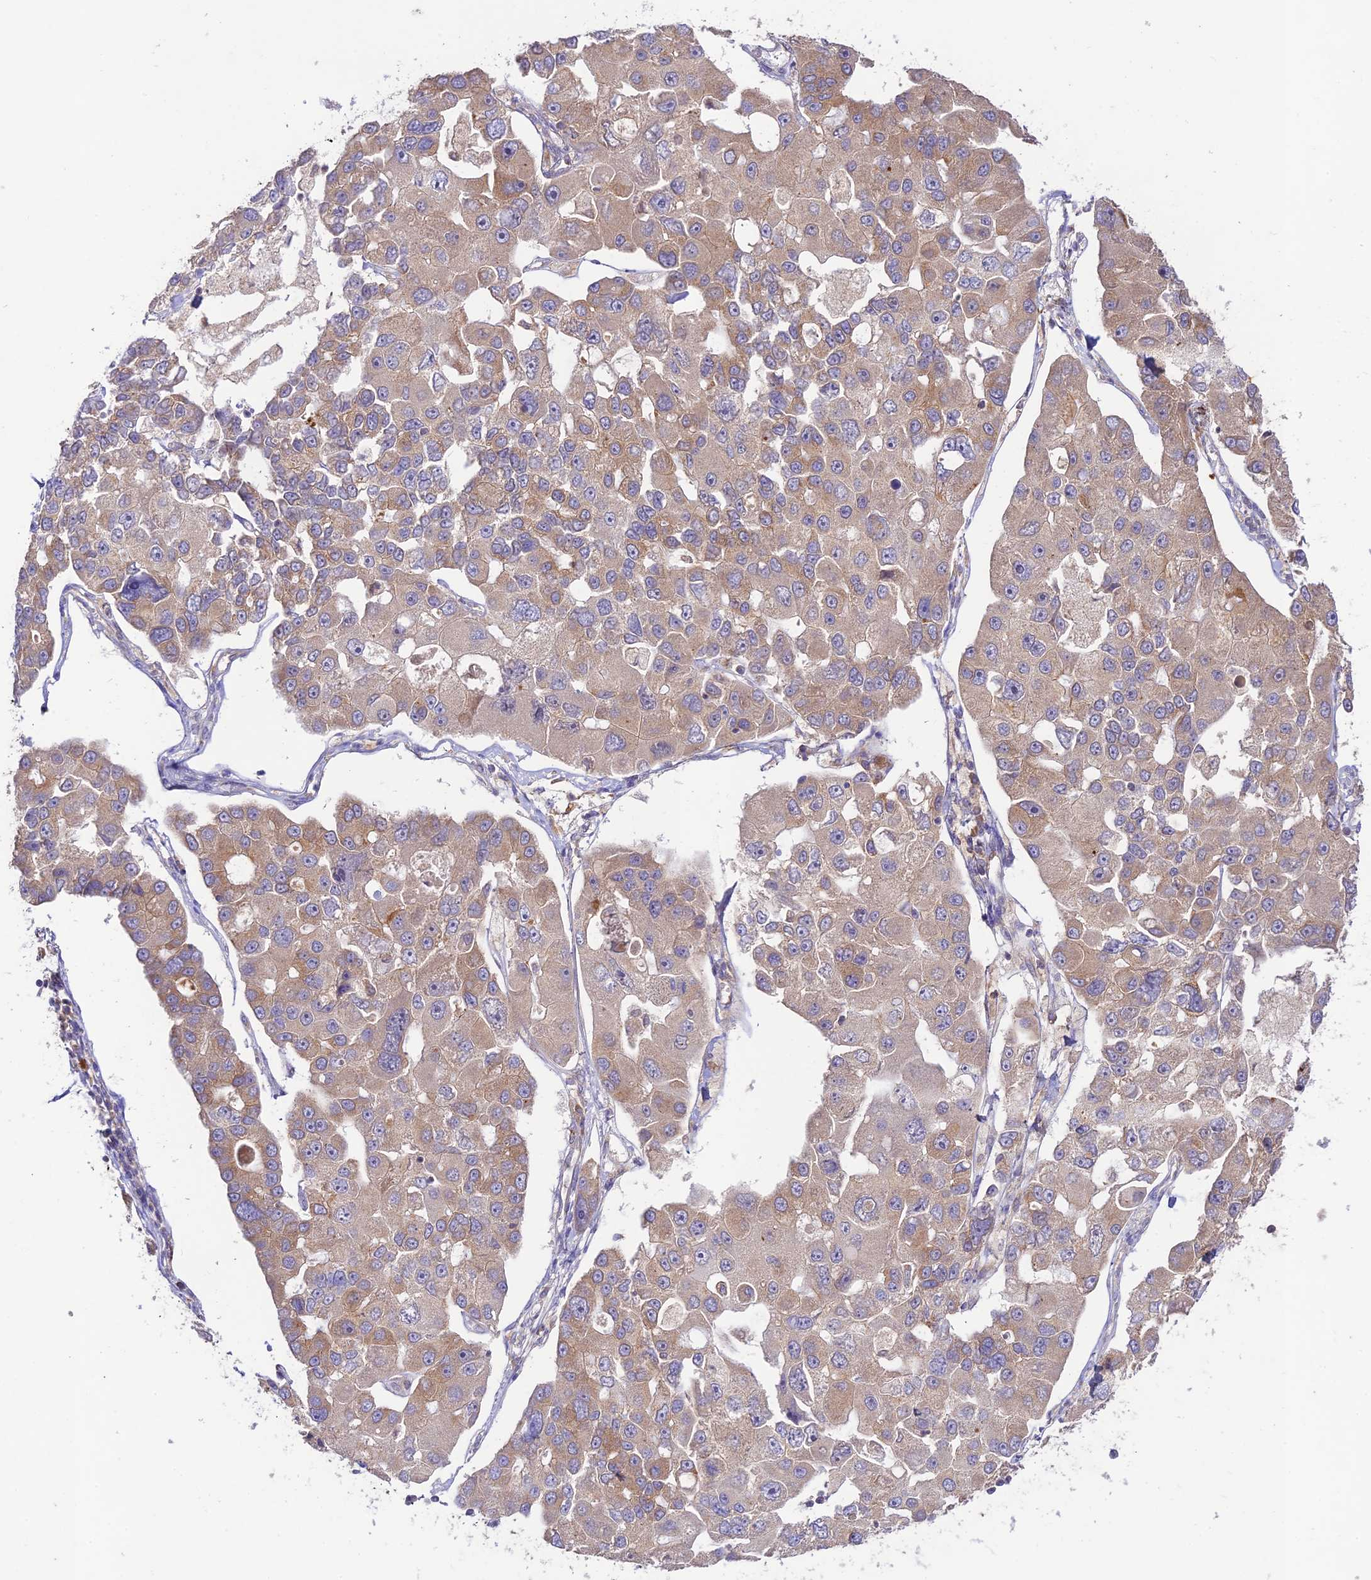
{"staining": {"intensity": "weak", "quantity": ">75%", "location": "cytoplasmic/membranous"}, "tissue": "lung cancer", "cell_type": "Tumor cells", "image_type": "cancer", "snomed": [{"axis": "morphology", "description": "Adenocarcinoma, NOS"}, {"axis": "topography", "description": "Lung"}], "caption": "IHC histopathology image of neoplastic tissue: adenocarcinoma (lung) stained using immunohistochemistry (IHC) shows low levels of weak protein expression localized specifically in the cytoplasmic/membranous of tumor cells, appearing as a cytoplasmic/membranous brown color.", "gene": "TMEM259", "patient": {"sex": "female", "age": 54}}